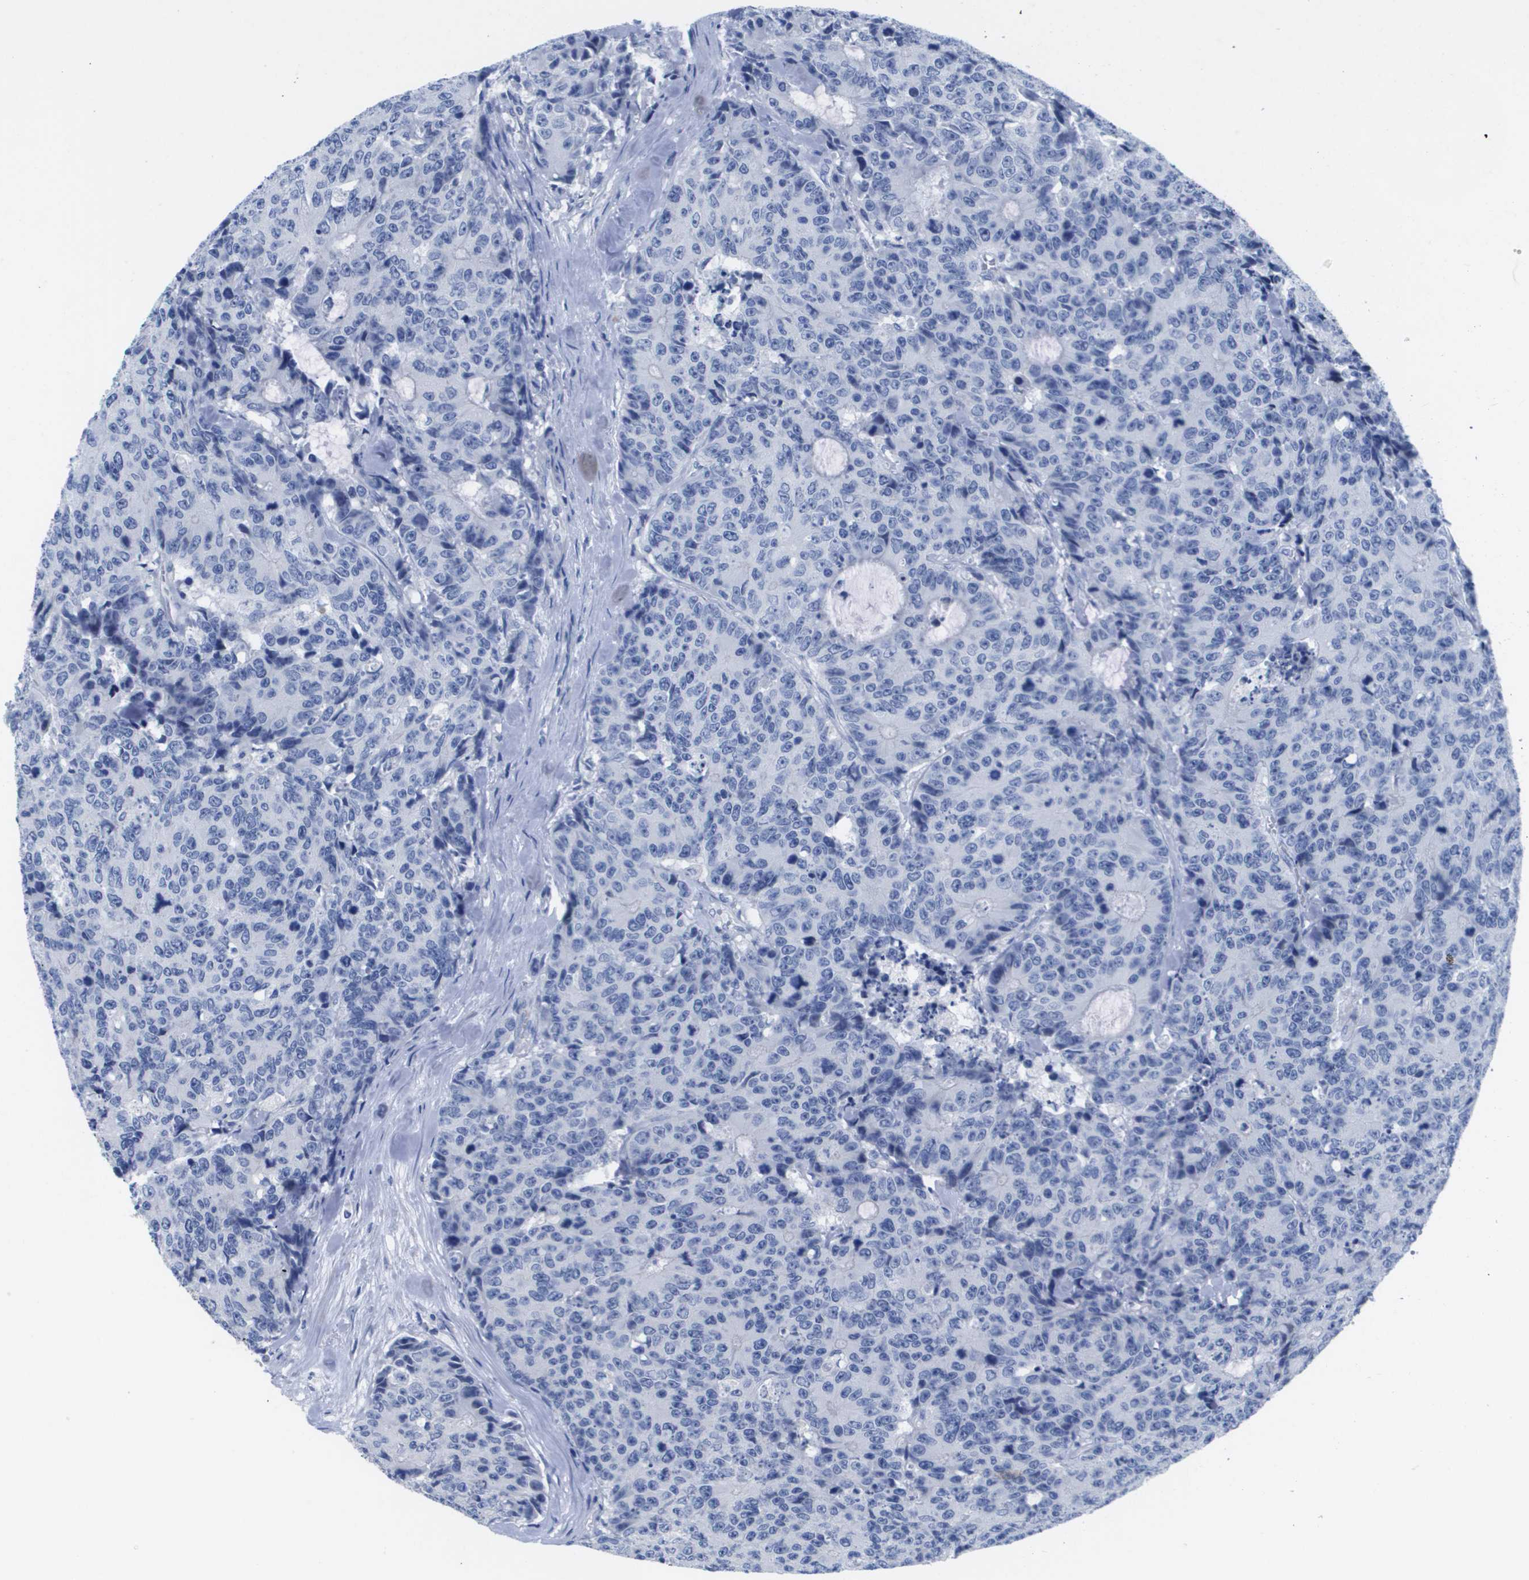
{"staining": {"intensity": "negative", "quantity": "none", "location": "none"}, "tissue": "colorectal cancer", "cell_type": "Tumor cells", "image_type": "cancer", "snomed": [{"axis": "morphology", "description": "Adenocarcinoma, NOS"}, {"axis": "topography", "description": "Colon"}], "caption": "The photomicrograph reveals no significant positivity in tumor cells of colorectal cancer (adenocarcinoma).", "gene": "MS4A1", "patient": {"sex": "female", "age": 86}}